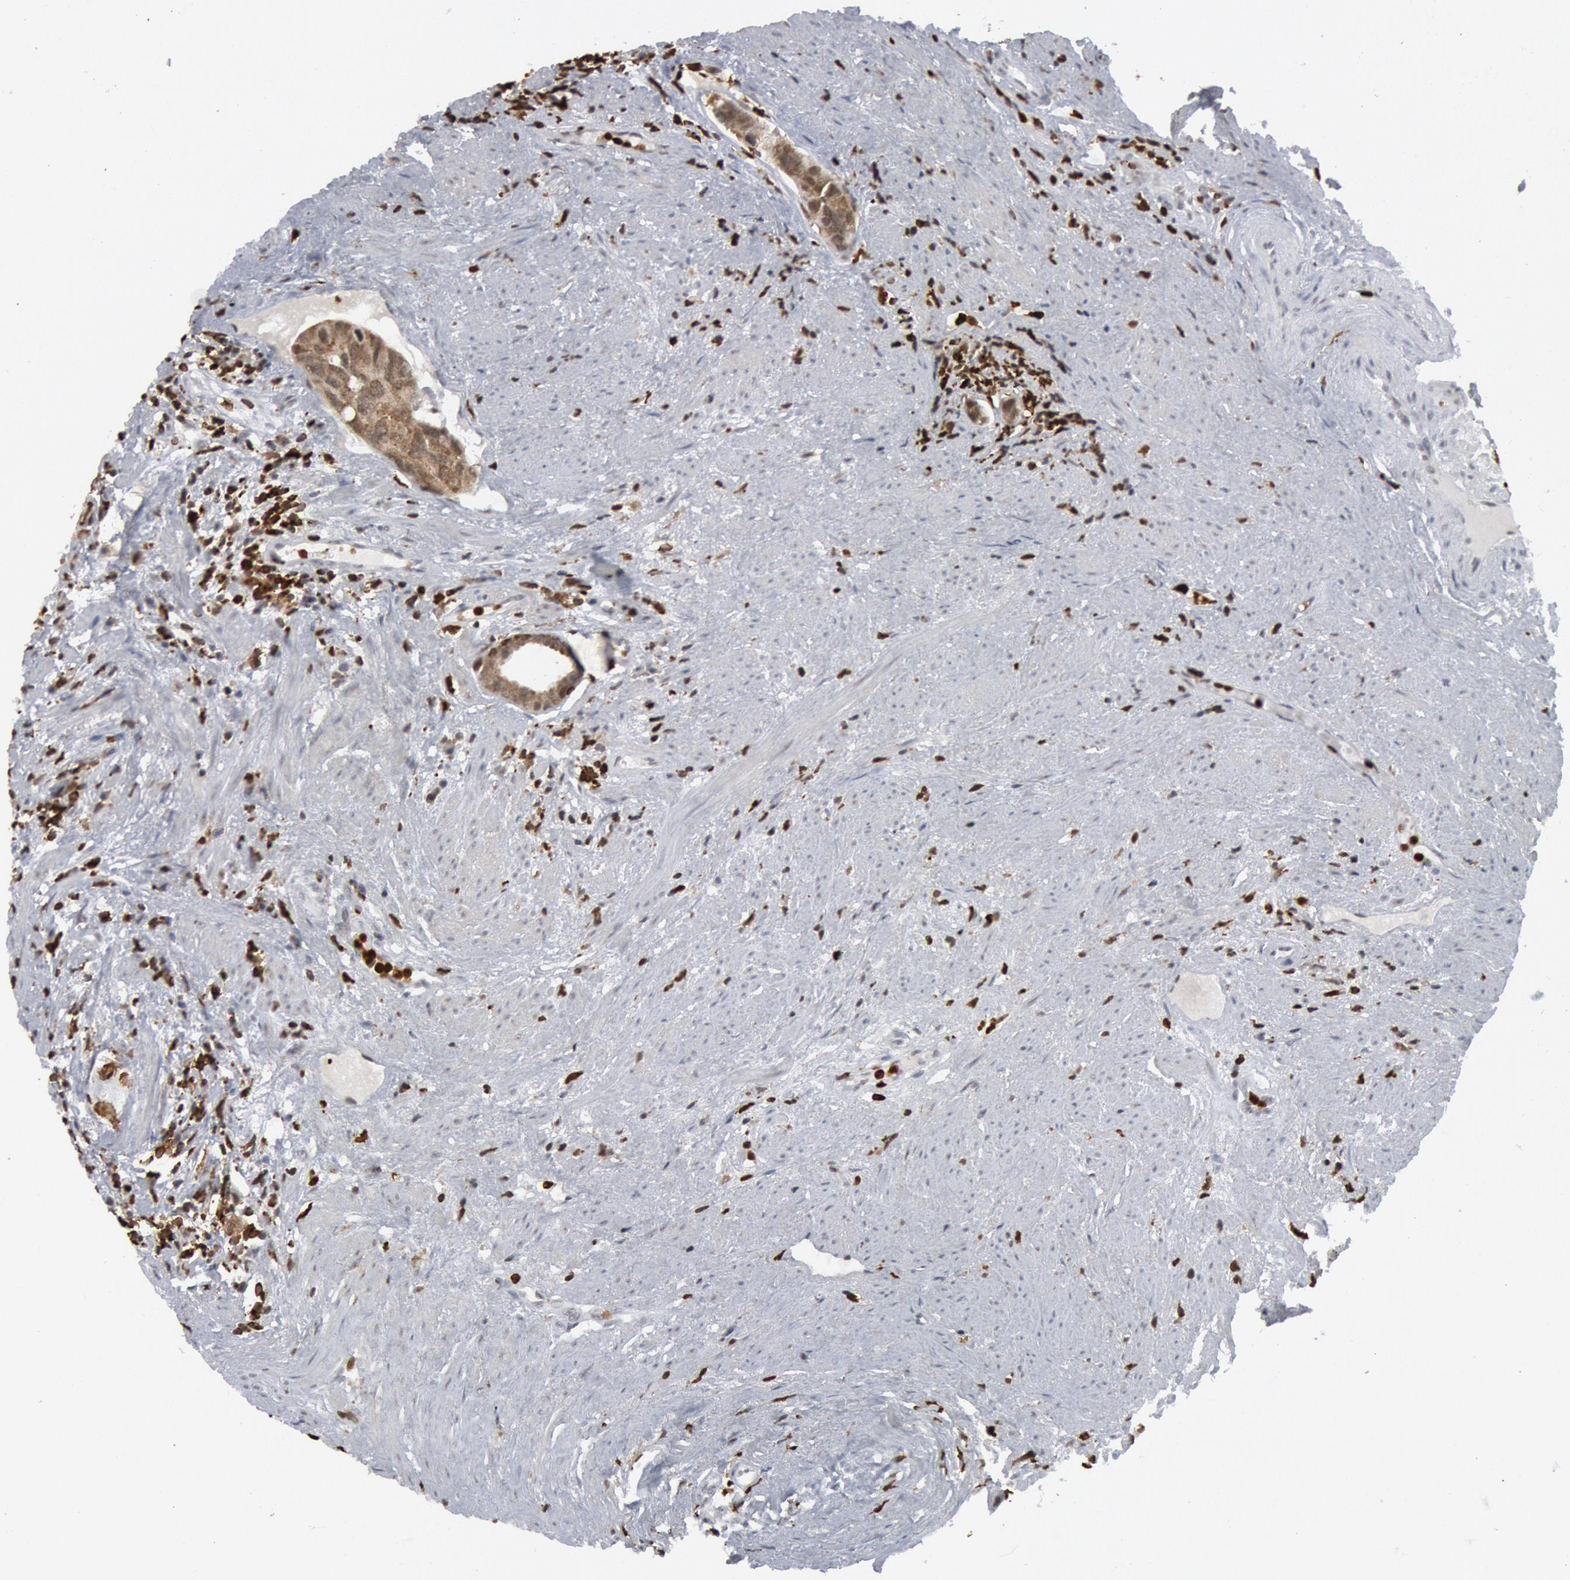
{"staining": {"intensity": "moderate", "quantity": ">75%", "location": "cytoplasmic/membranous,nuclear"}, "tissue": "urothelial cancer", "cell_type": "Tumor cells", "image_type": "cancer", "snomed": [{"axis": "morphology", "description": "Urothelial carcinoma, High grade"}, {"axis": "topography", "description": "Urinary bladder"}], "caption": "Protein expression analysis of human urothelial cancer reveals moderate cytoplasmic/membranous and nuclear expression in approximately >75% of tumor cells.", "gene": "PTPN6", "patient": {"sex": "male", "age": 81}}